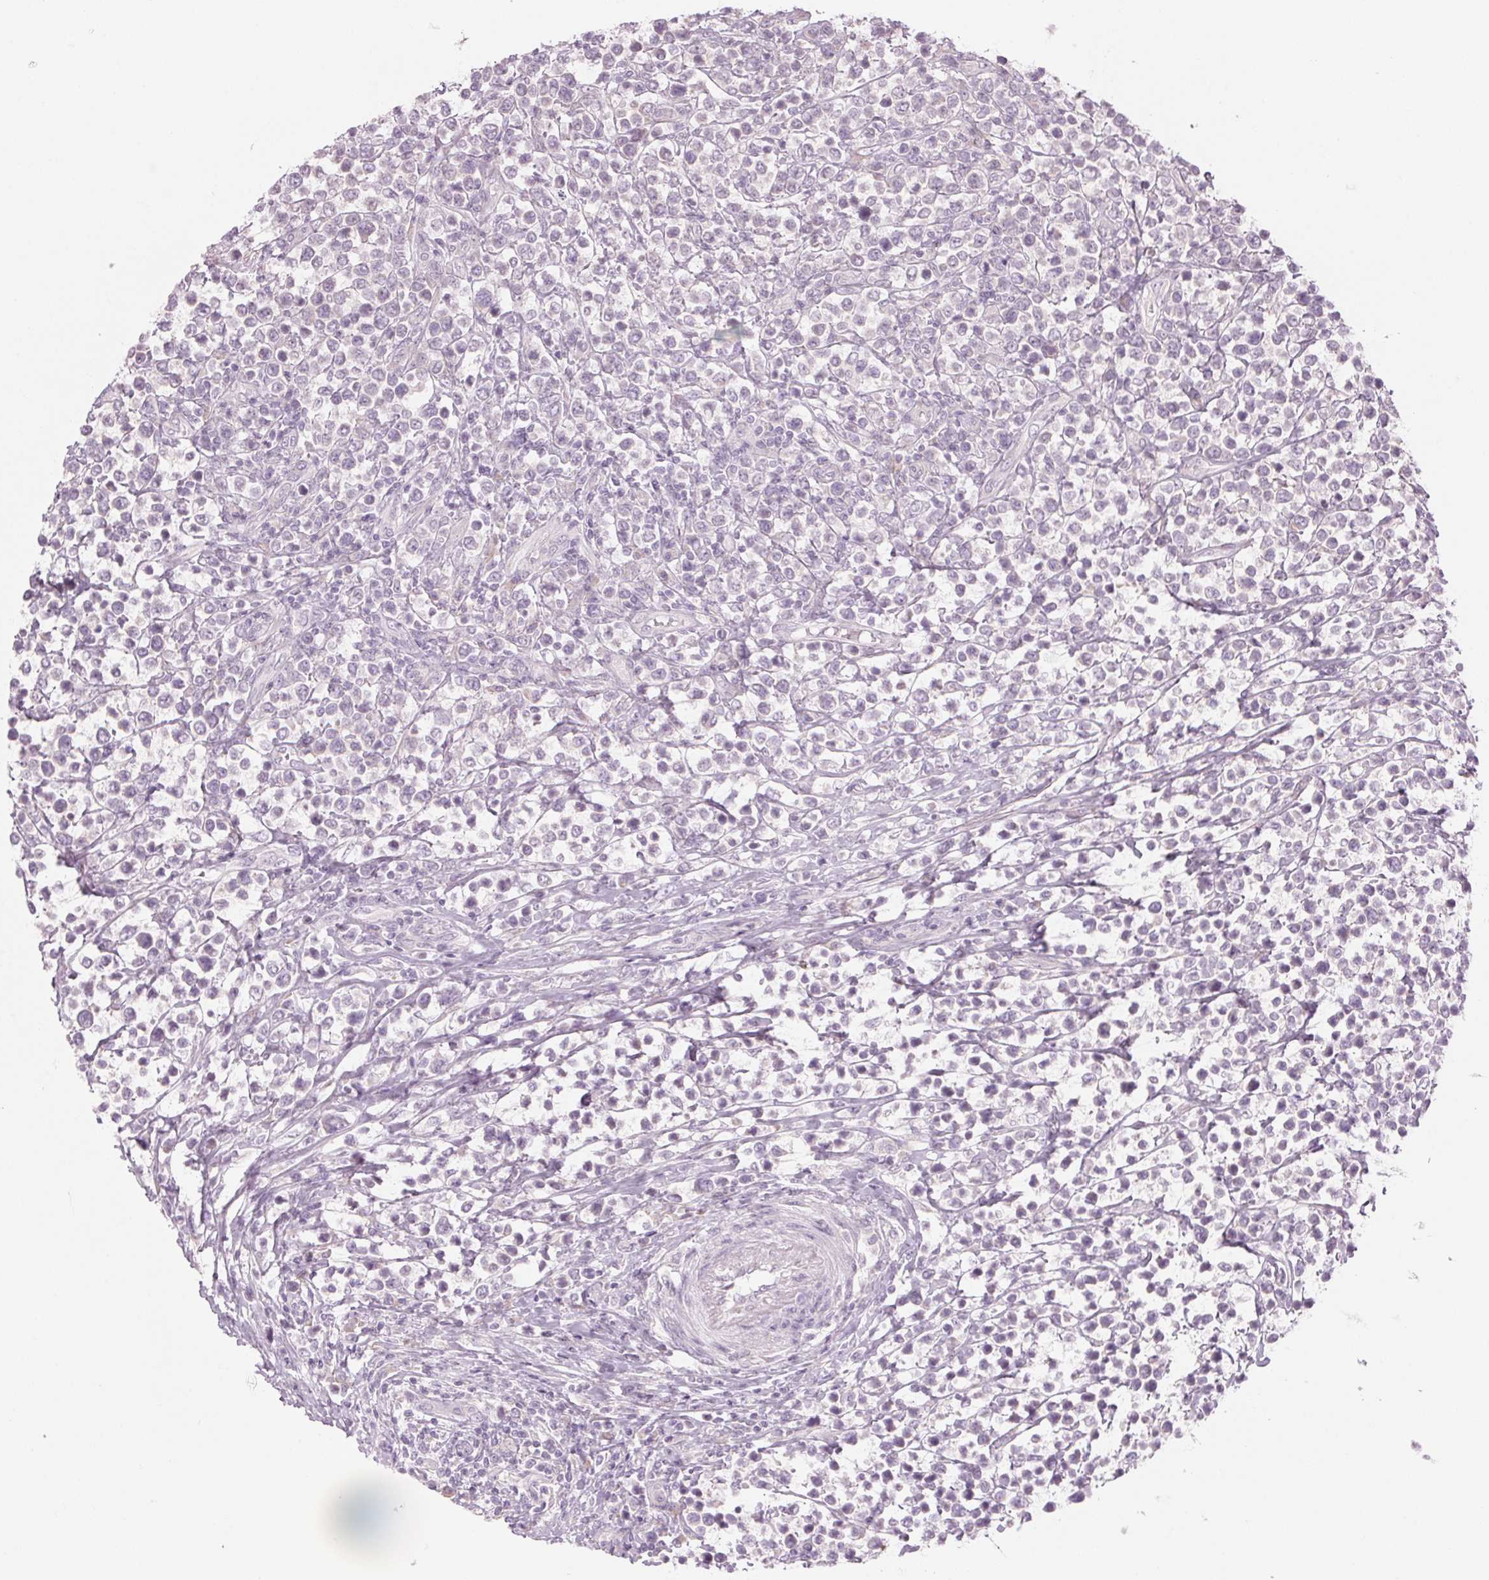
{"staining": {"intensity": "negative", "quantity": "none", "location": "none"}, "tissue": "lymphoma", "cell_type": "Tumor cells", "image_type": "cancer", "snomed": [{"axis": "morphology", "description": "Malignant lymphoma, non-Hodgkin's type, High grade"}, {"axis": "topography", "description": "Soft tissue"}], "caption": "DAB (3,3'-diaminobenzidine) immunohistochemical staining of malignant lymphoma, non-Hodgkin's type (high-grade) demonstrates no significant positivity in tumor cells. The staining was performed using DAB to visualize the protein expression in brown, while the nuclei were stained in blue with hematoxylin (Magnification: 20x).", "gene": "GNMT", "patient": {"sex": "female", "age": 56}}